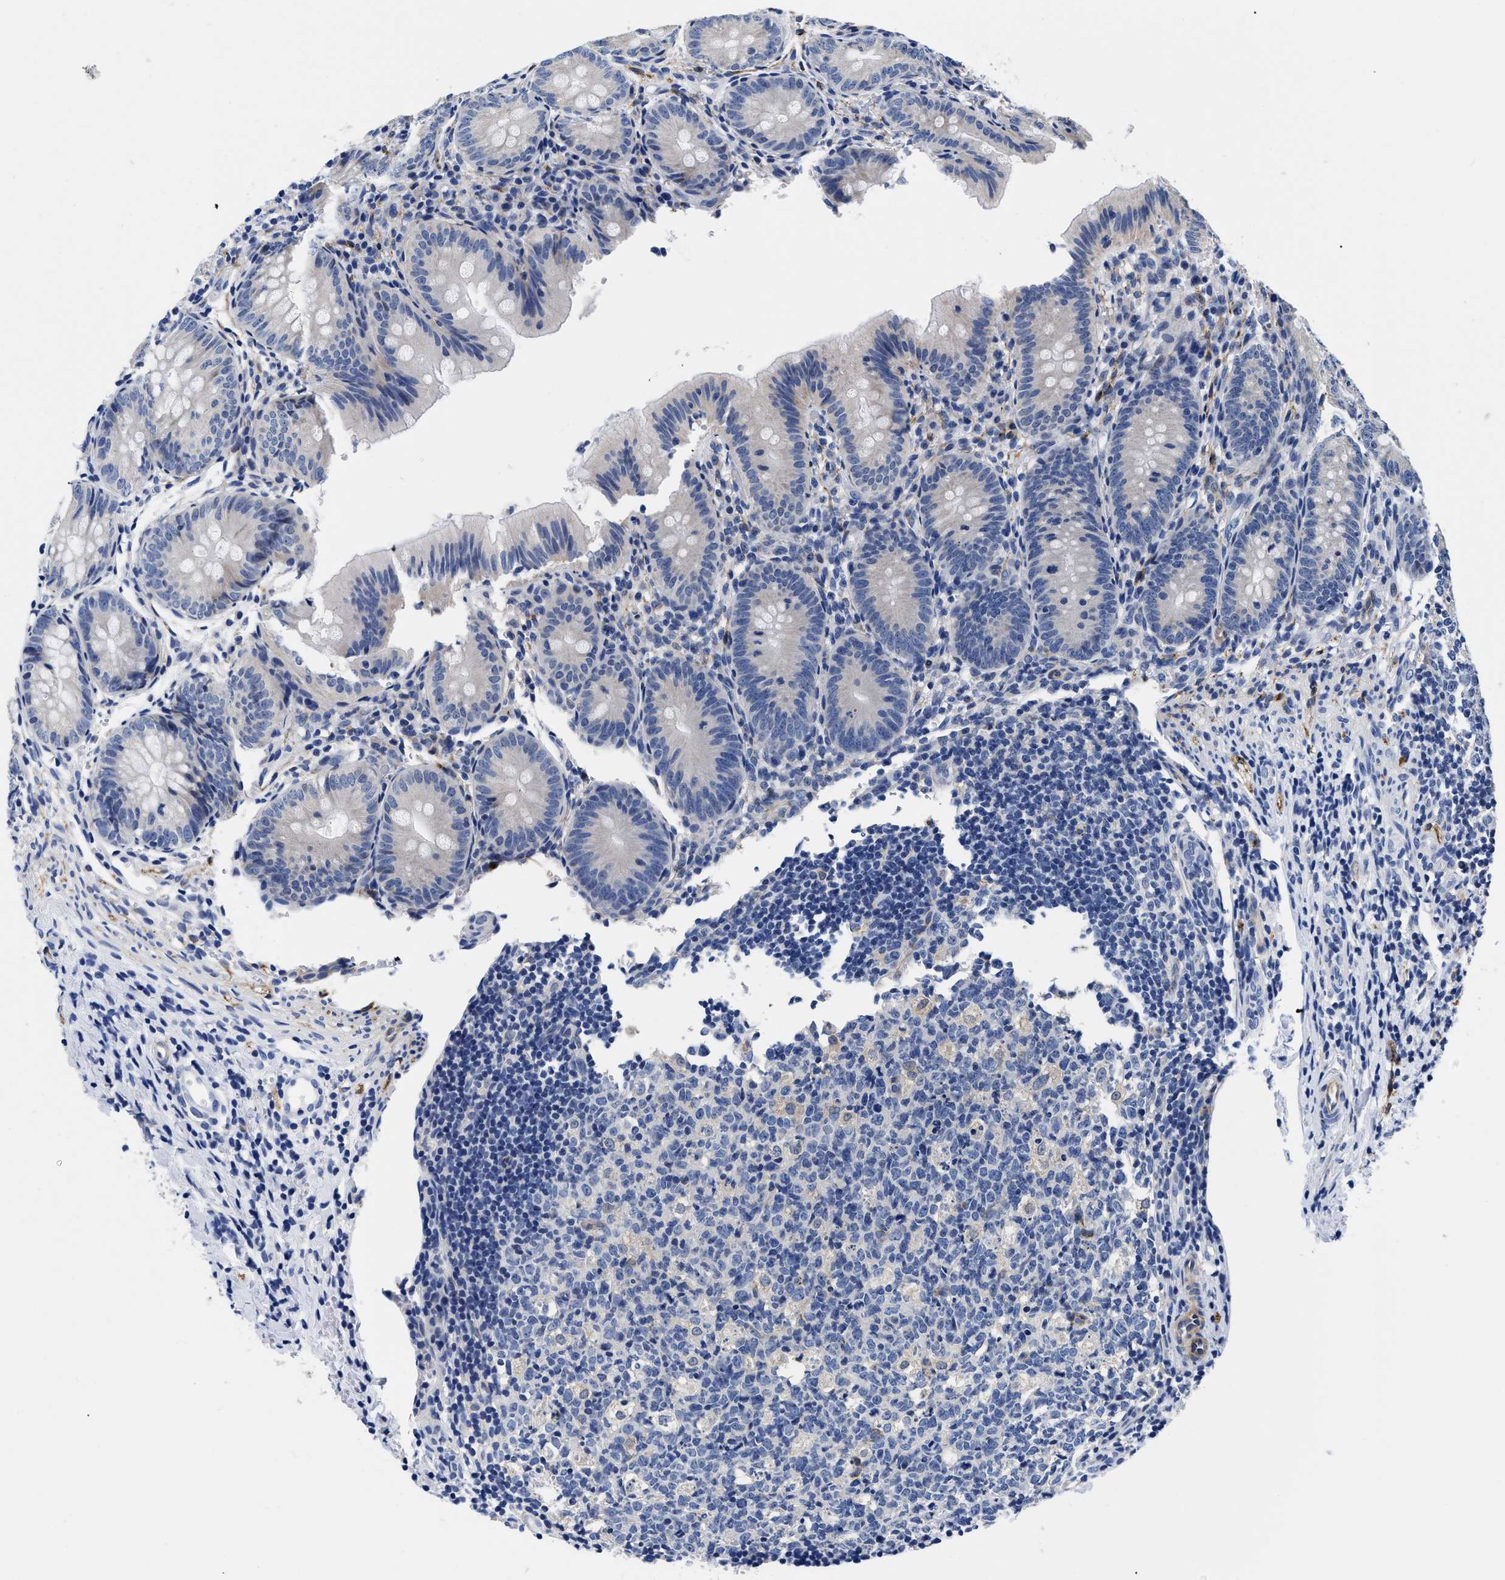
{"staining": {"intensity": "negative", "quantity": "none", "location": "none"}, "tissue": "appendix", "cell_type": "Glandular cells", "image_type": "normal", "snomed": [{"axis": "morphology", "description": "Normal tissue, NOS"}, {"axis": "topography", "description": "Appendix"}], "caption": "Protein analysis of unremarkable appendix exhibits no significant expression in glandular cells.", "gene": "SLC35F1", "patient": {"sex": "male", "age": 1}}